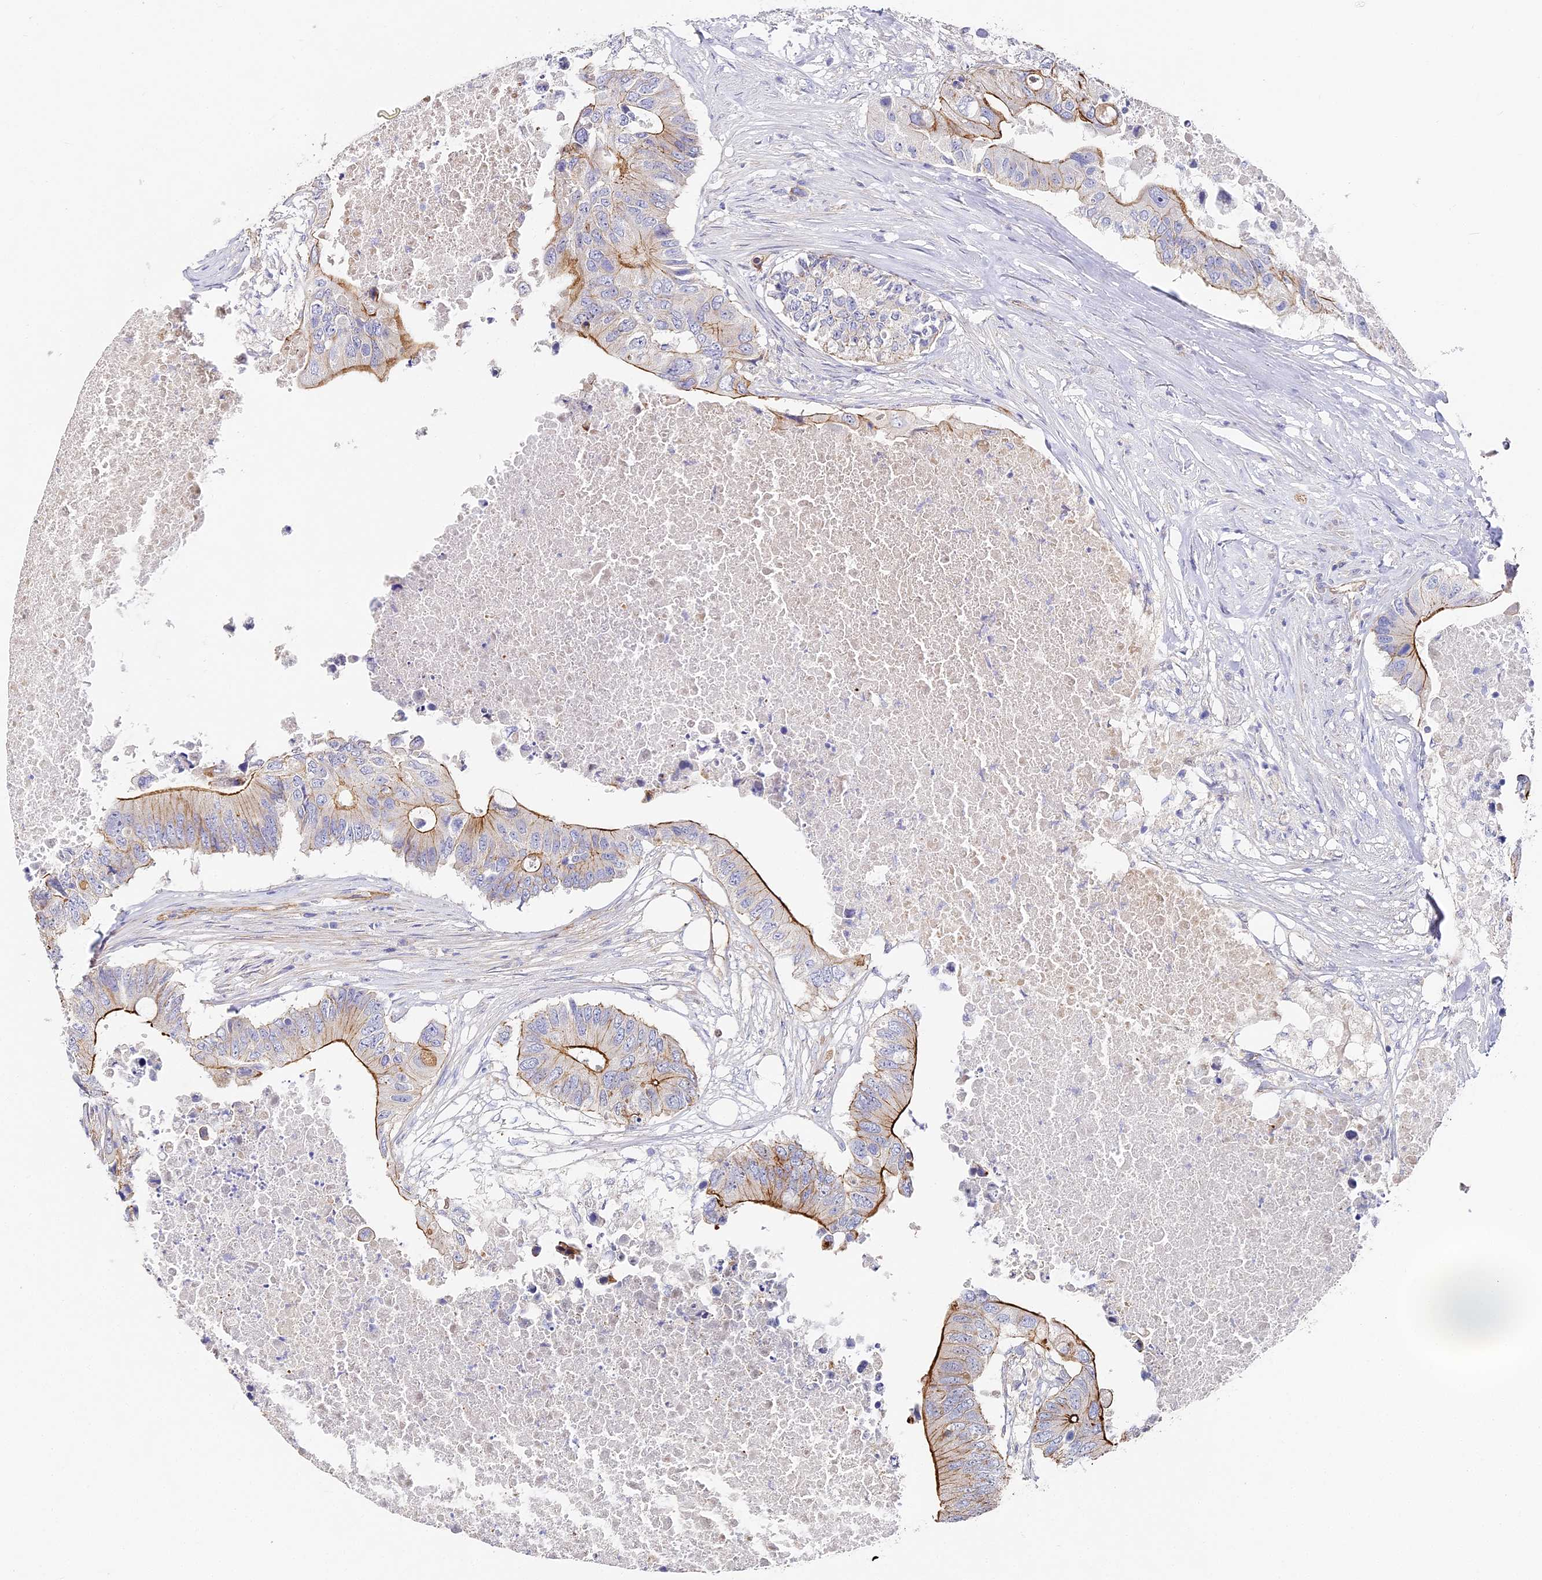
{"staining": {"intensity": "strong", "quantity": "<25%", "location": "cytoplasmic/membranous"}, "tissue": "colorectal cancer", "cell_type": "Tumor cells", "image_type": "cancer", "snomed": [{"axis": "morphology", "description": "Adenocarcinoma, NOS"}, {"axis": "topography", "description": "Colon"}], "caption": "This is a micrograph of immunohistochemistry staining of adenocarcinoma (colorectal), which shows strong staining in the cytoplasmic/membranous of tumor cells.", "gene": "CCDC30", "patient": {"sex": "male", "age": 71}}